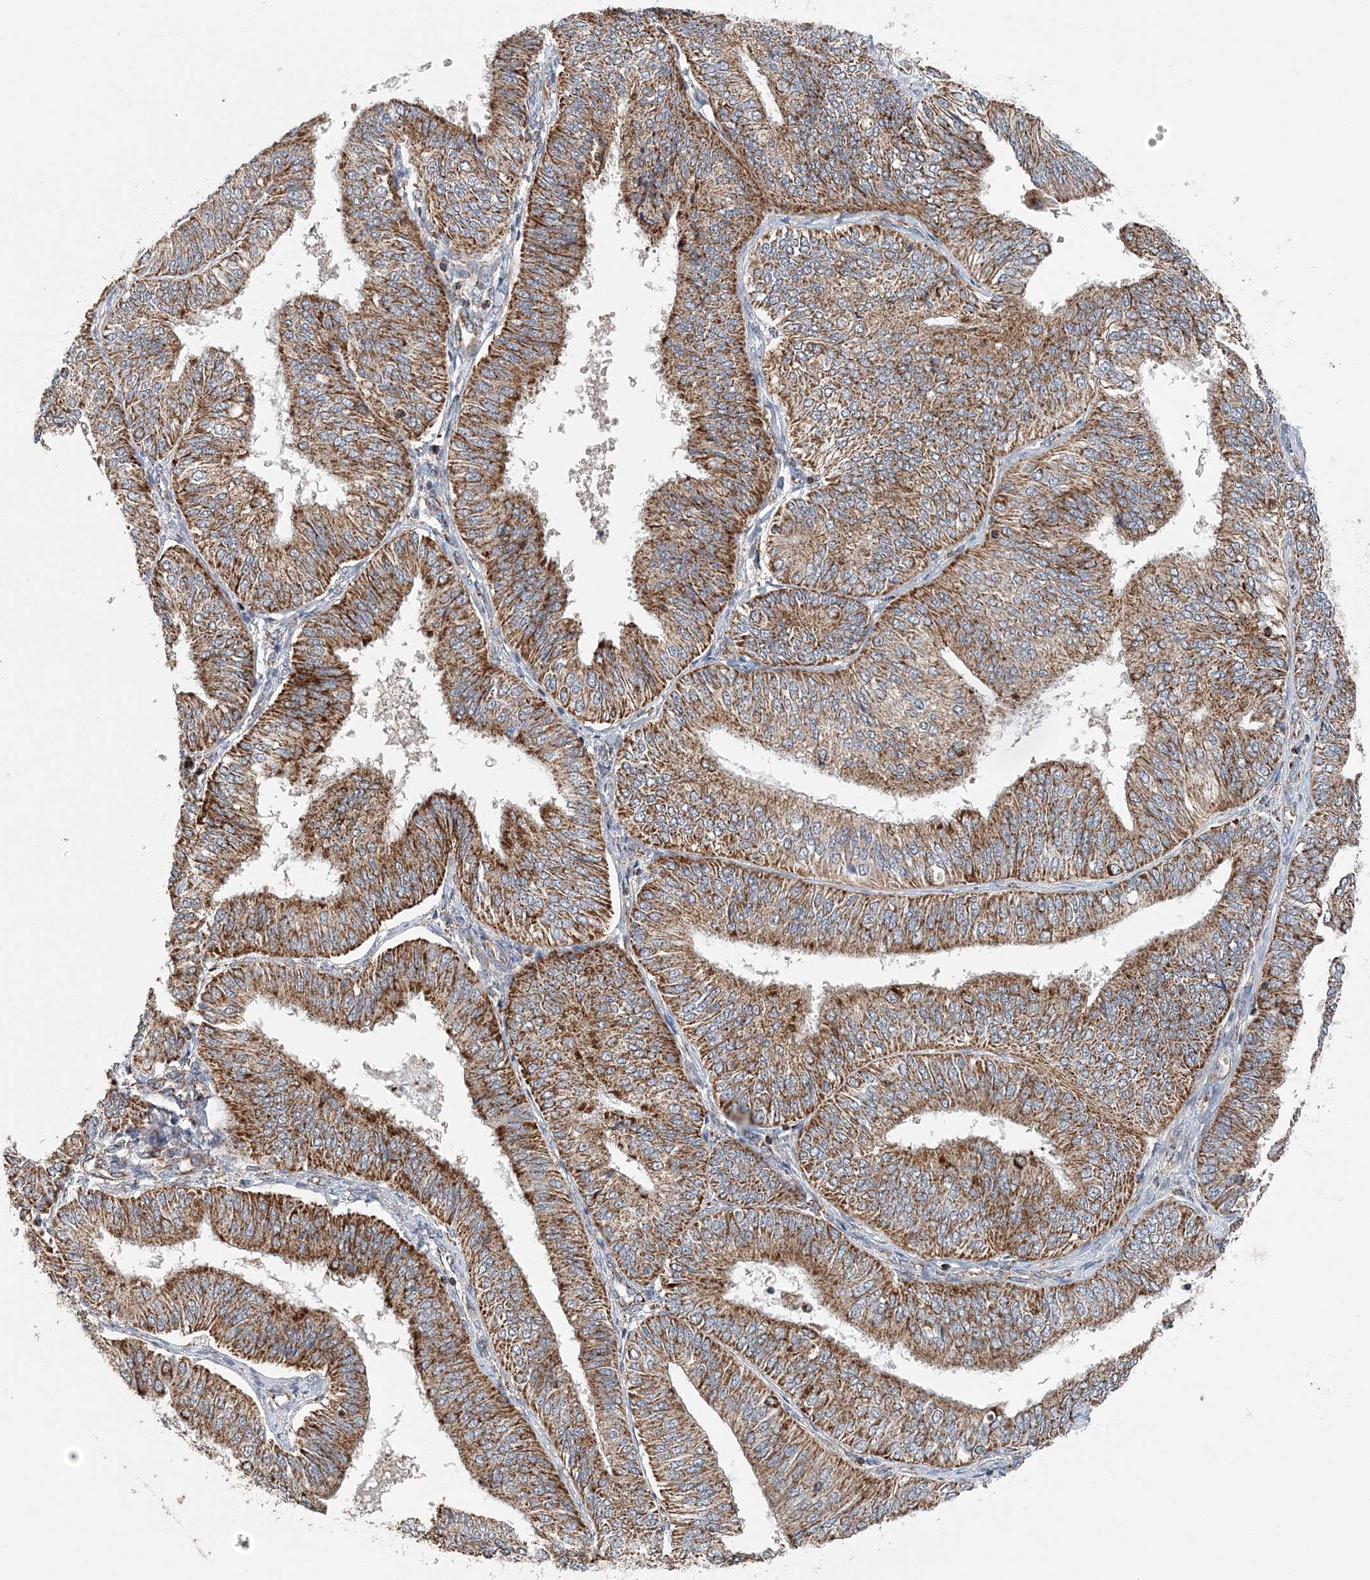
{"staining": {"intensity": "strong", "quantity": ">75%", "location": "cytoplasmic/membranous"}, "tissue": "endometrial cancer", "cell_type": "Tumor cells", "image_type": "cancer", "snomed": [{"axis": "morphology", "description": "Adenocarcinoma, NOS"}, {"axis": "topography", "description": "Endometrium"}], "caption": "A brown stain labels strong cytoplasmic/membranous expression of a protein in endometrial cancer tumor cells.", "gene": "SPRY2", "patient": {"sex": "female", "age": 58}}